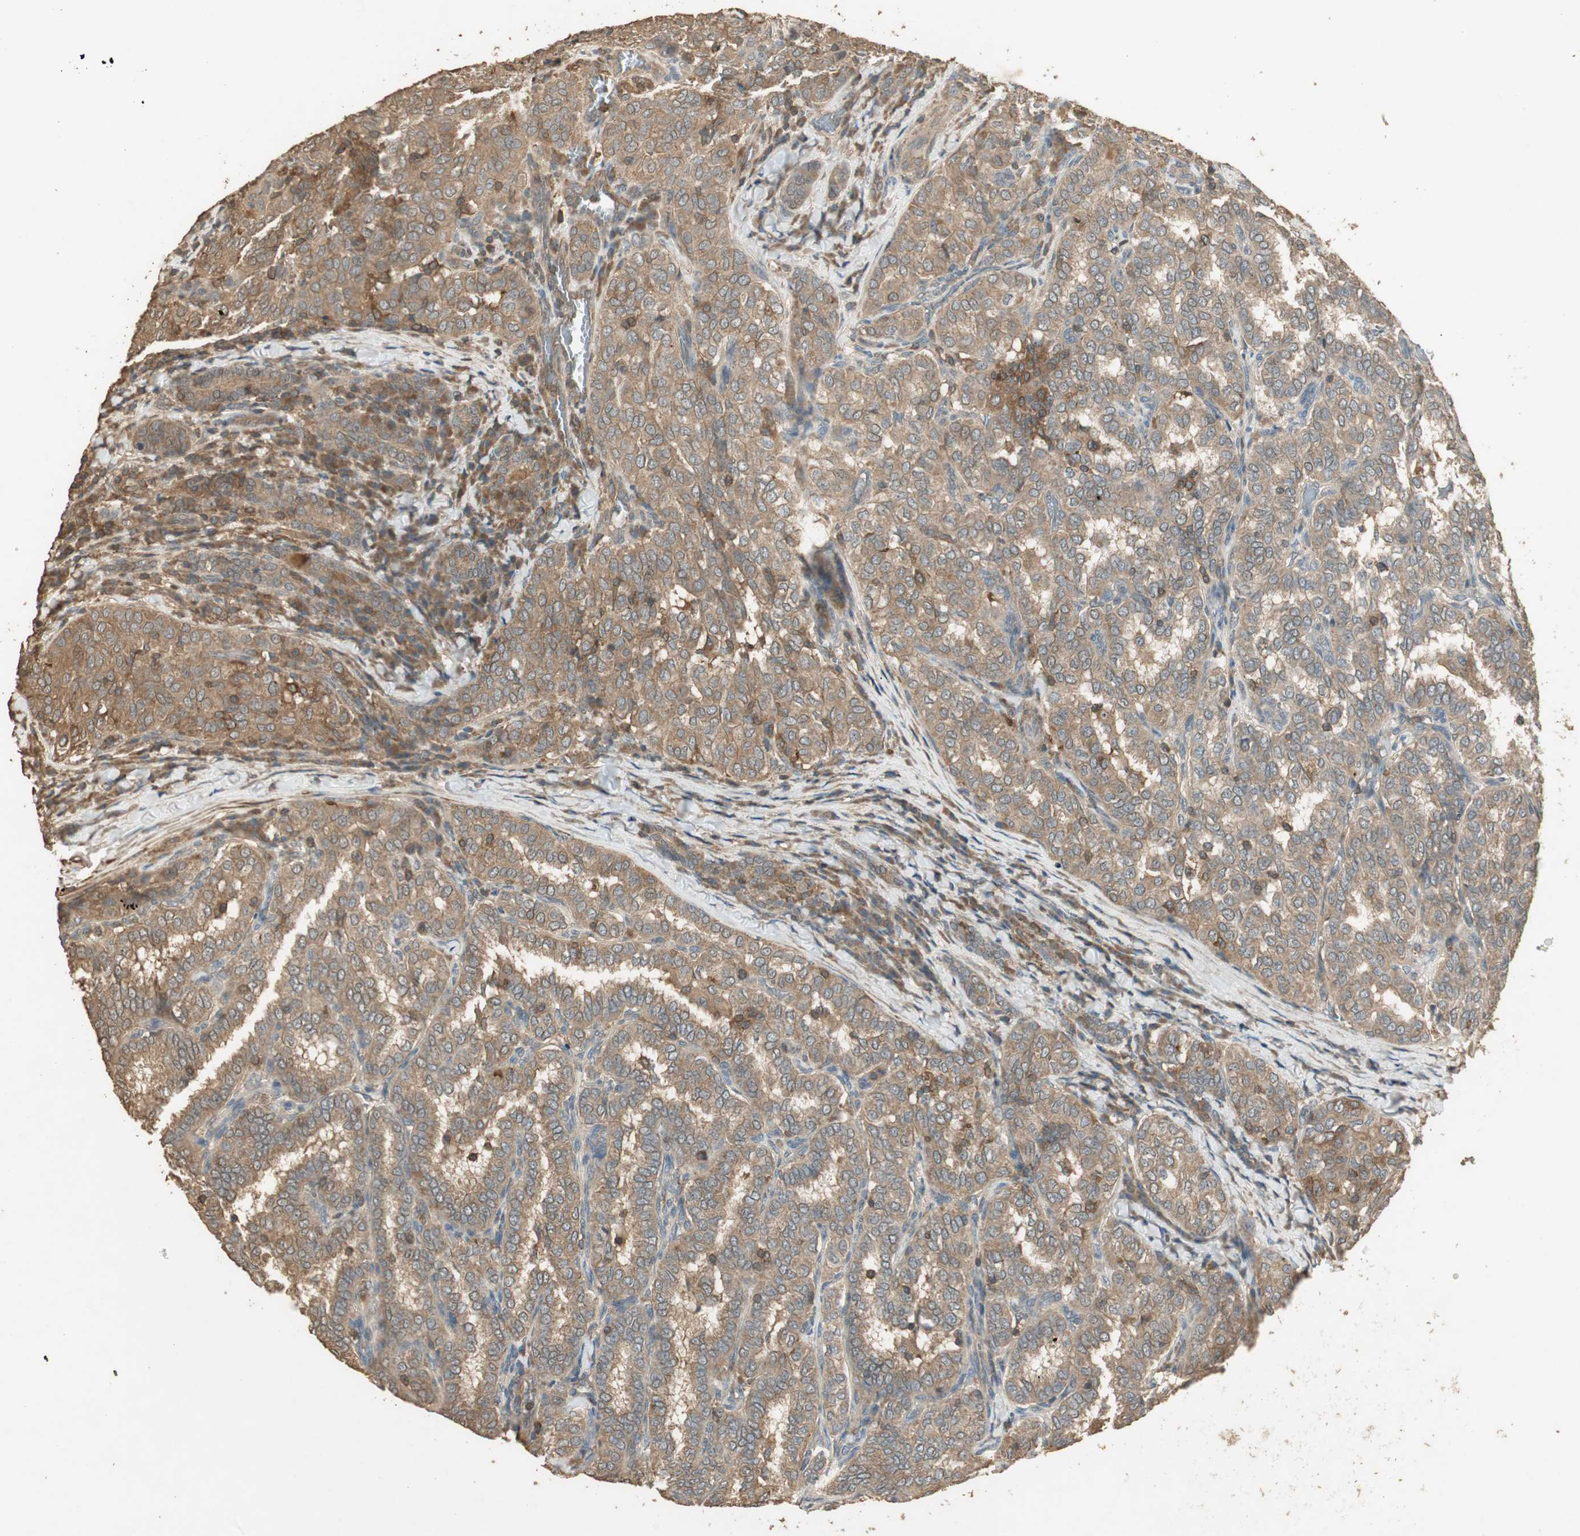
{"staining": {"intensity": "moderate", "quantity": ">75%", "location": "cytoplasmic/membranous"}, "tissue": "thyroid cancer", "cell_type": "Tumor cells", "image_type": "cancer", "snomed": [{"axis": "morphology", "description": "Papillary adenocarcinoma, NOS"}, {"axis": "topography", "description": "Thyroid gland"}], "caption": "Tumor cells demonstrate moderate cytoplasmic/membranous positivity in about >75% of cells in thyroid cancer (papillary adenocarcinoma). The protein of interest is stained brown, and the nuclei are stained in blue (DAB IHC with brightfield microscopy, high magnification).", "gene": "USP2", "patient": {"sex": "female", "age": 30}}